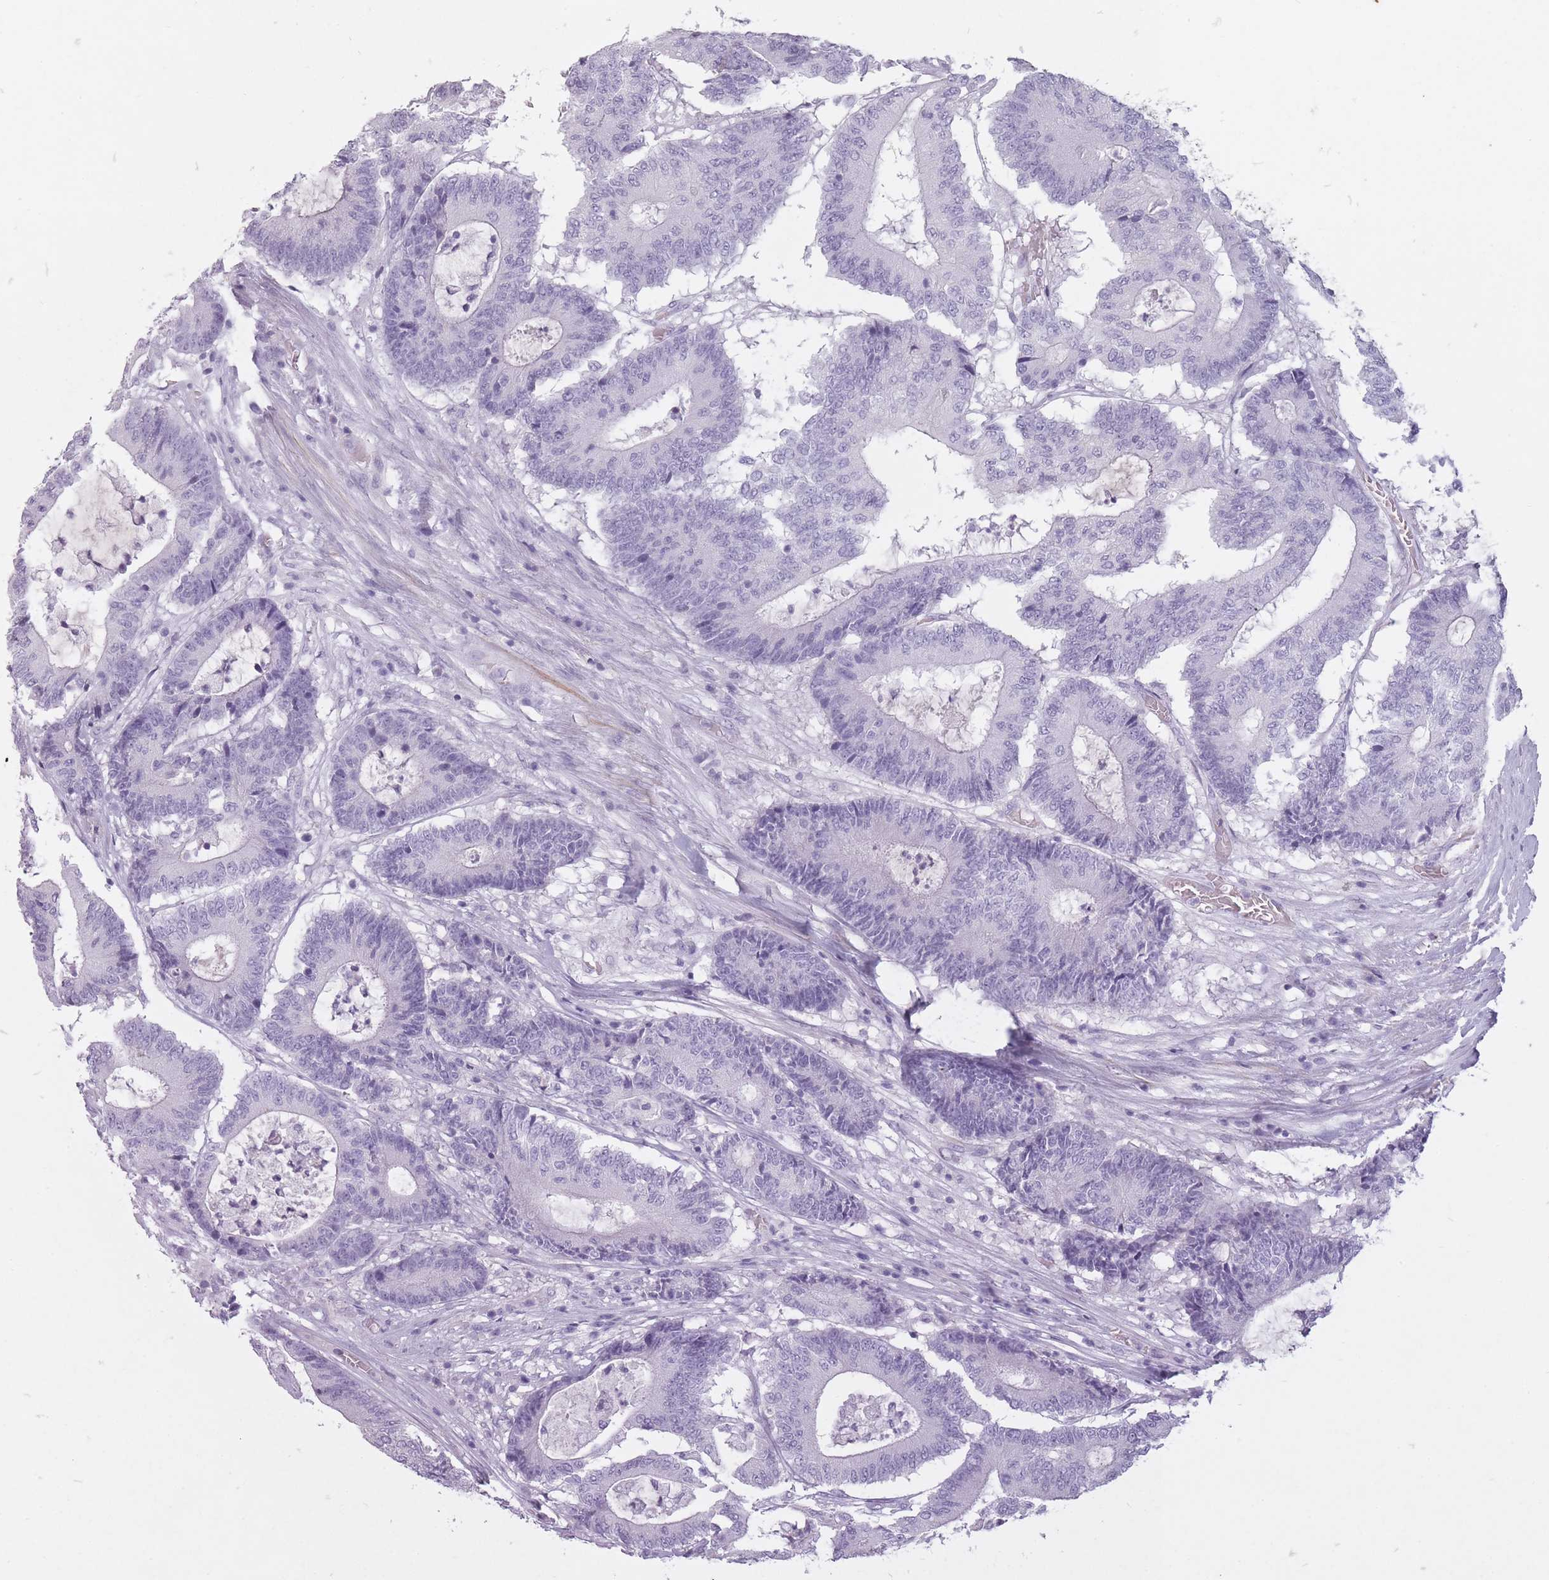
{"staining": {"intensity": "negative", "quantity": "none", "location": "none"}, "tissue": "colorectal cancer", "cell_type": "Tumor cells", "image_type": "cancer", "snomed": [{"axis": "morphology", "description": "Adenocarcinoma, NOS"}, {"axis": "topography", "description": "Colon"}], "caption": "DAB immunohistochemical staining of adenocarcinoma (colorectal) shows no significant positivity in tumor cells.", "gene": "RFX4", "patient": {"sex": "female", "age": 84}}